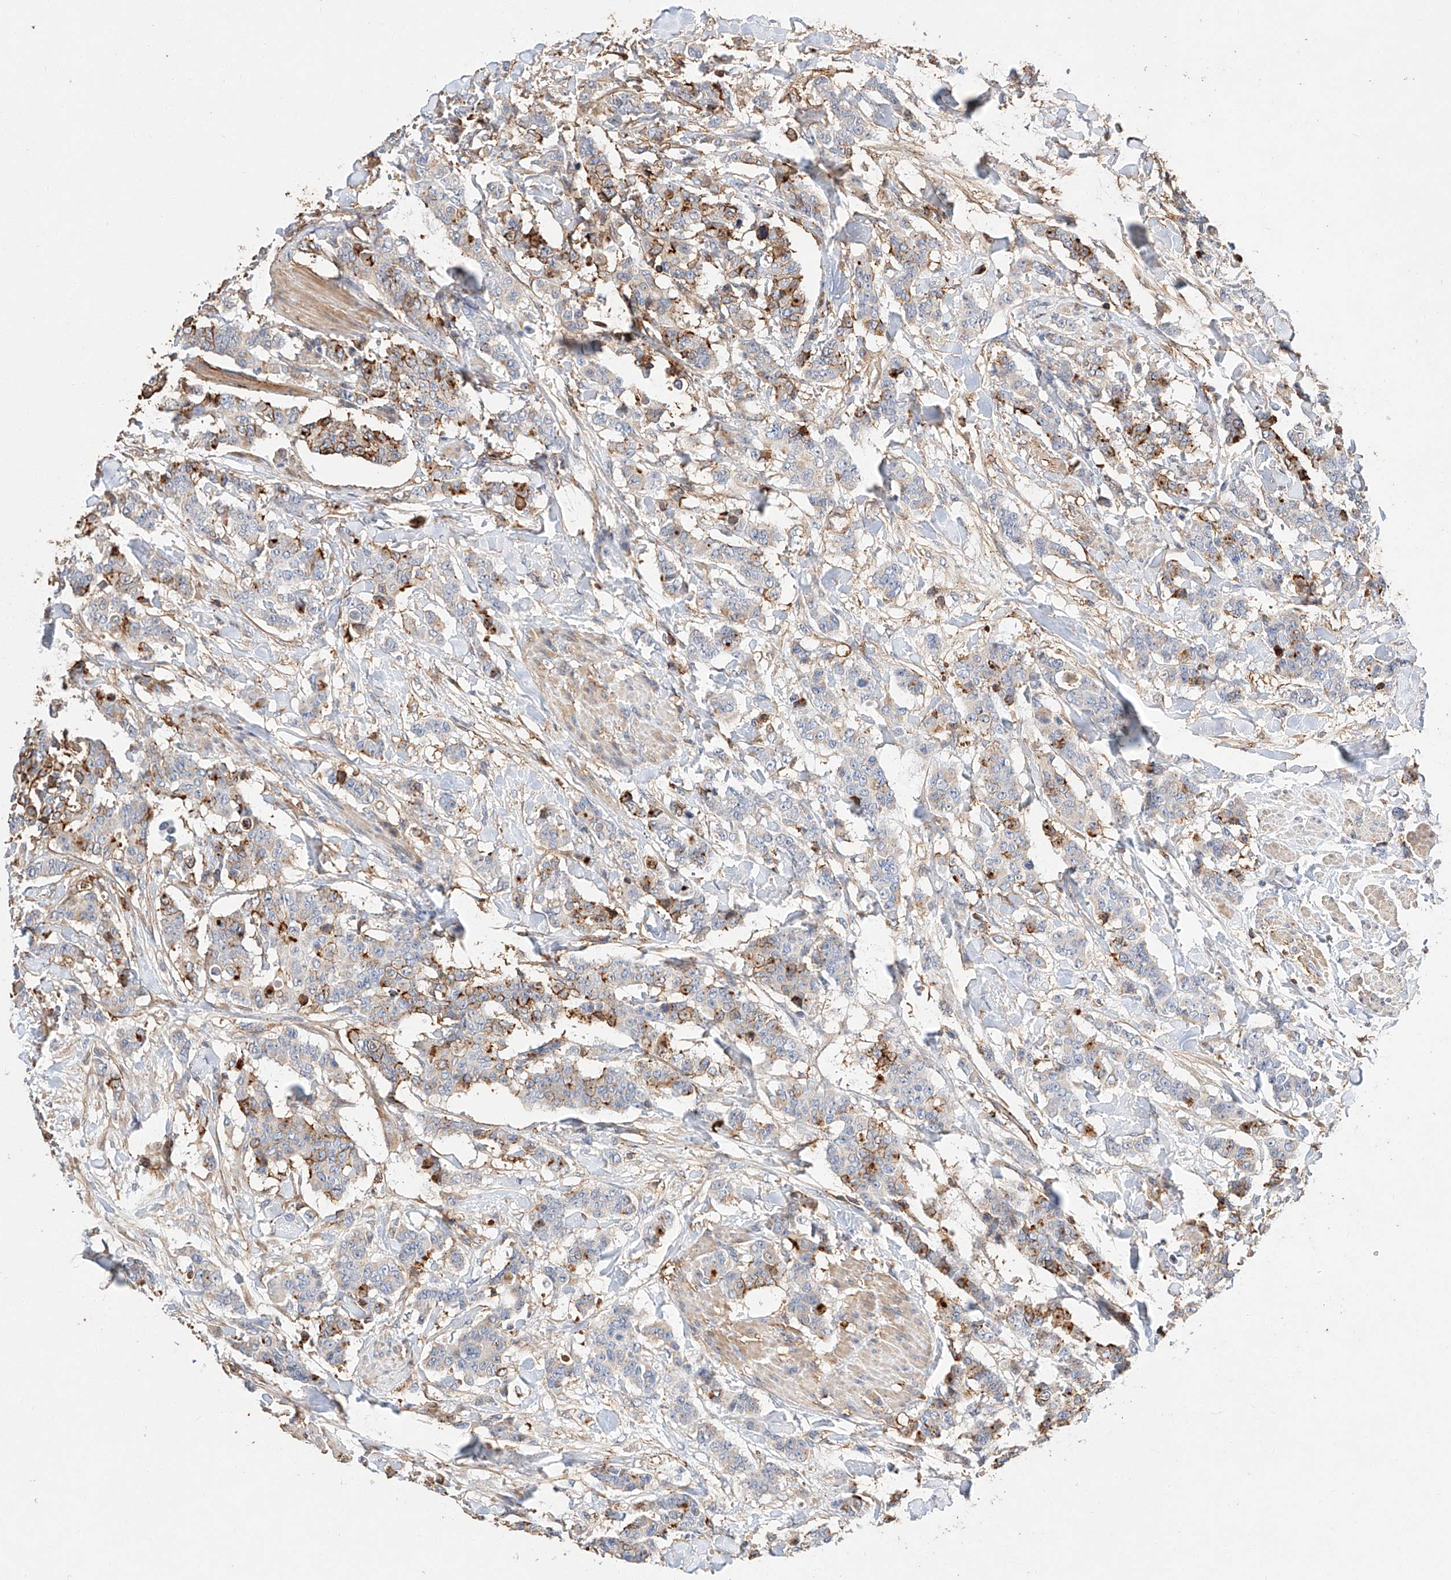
{"staining": {"intensity": "negative", "quantity": "none", "location": "none"}, "tissue": "breast cancer", "cell_type": "Tumor cells", "image_type": "cancer", "snomed": [{"axis": "morphology", "description": "Duct carcinoma"}, {"axis": "topography", "description": "Breast"}], "caption": "DAB immunohistochemical staining of breast cancer (intraductal carcinoma) exhibits no significant expression in tumor cells.", "gene": "WFS1", "patient": {"sex": "female", "age": 40}}